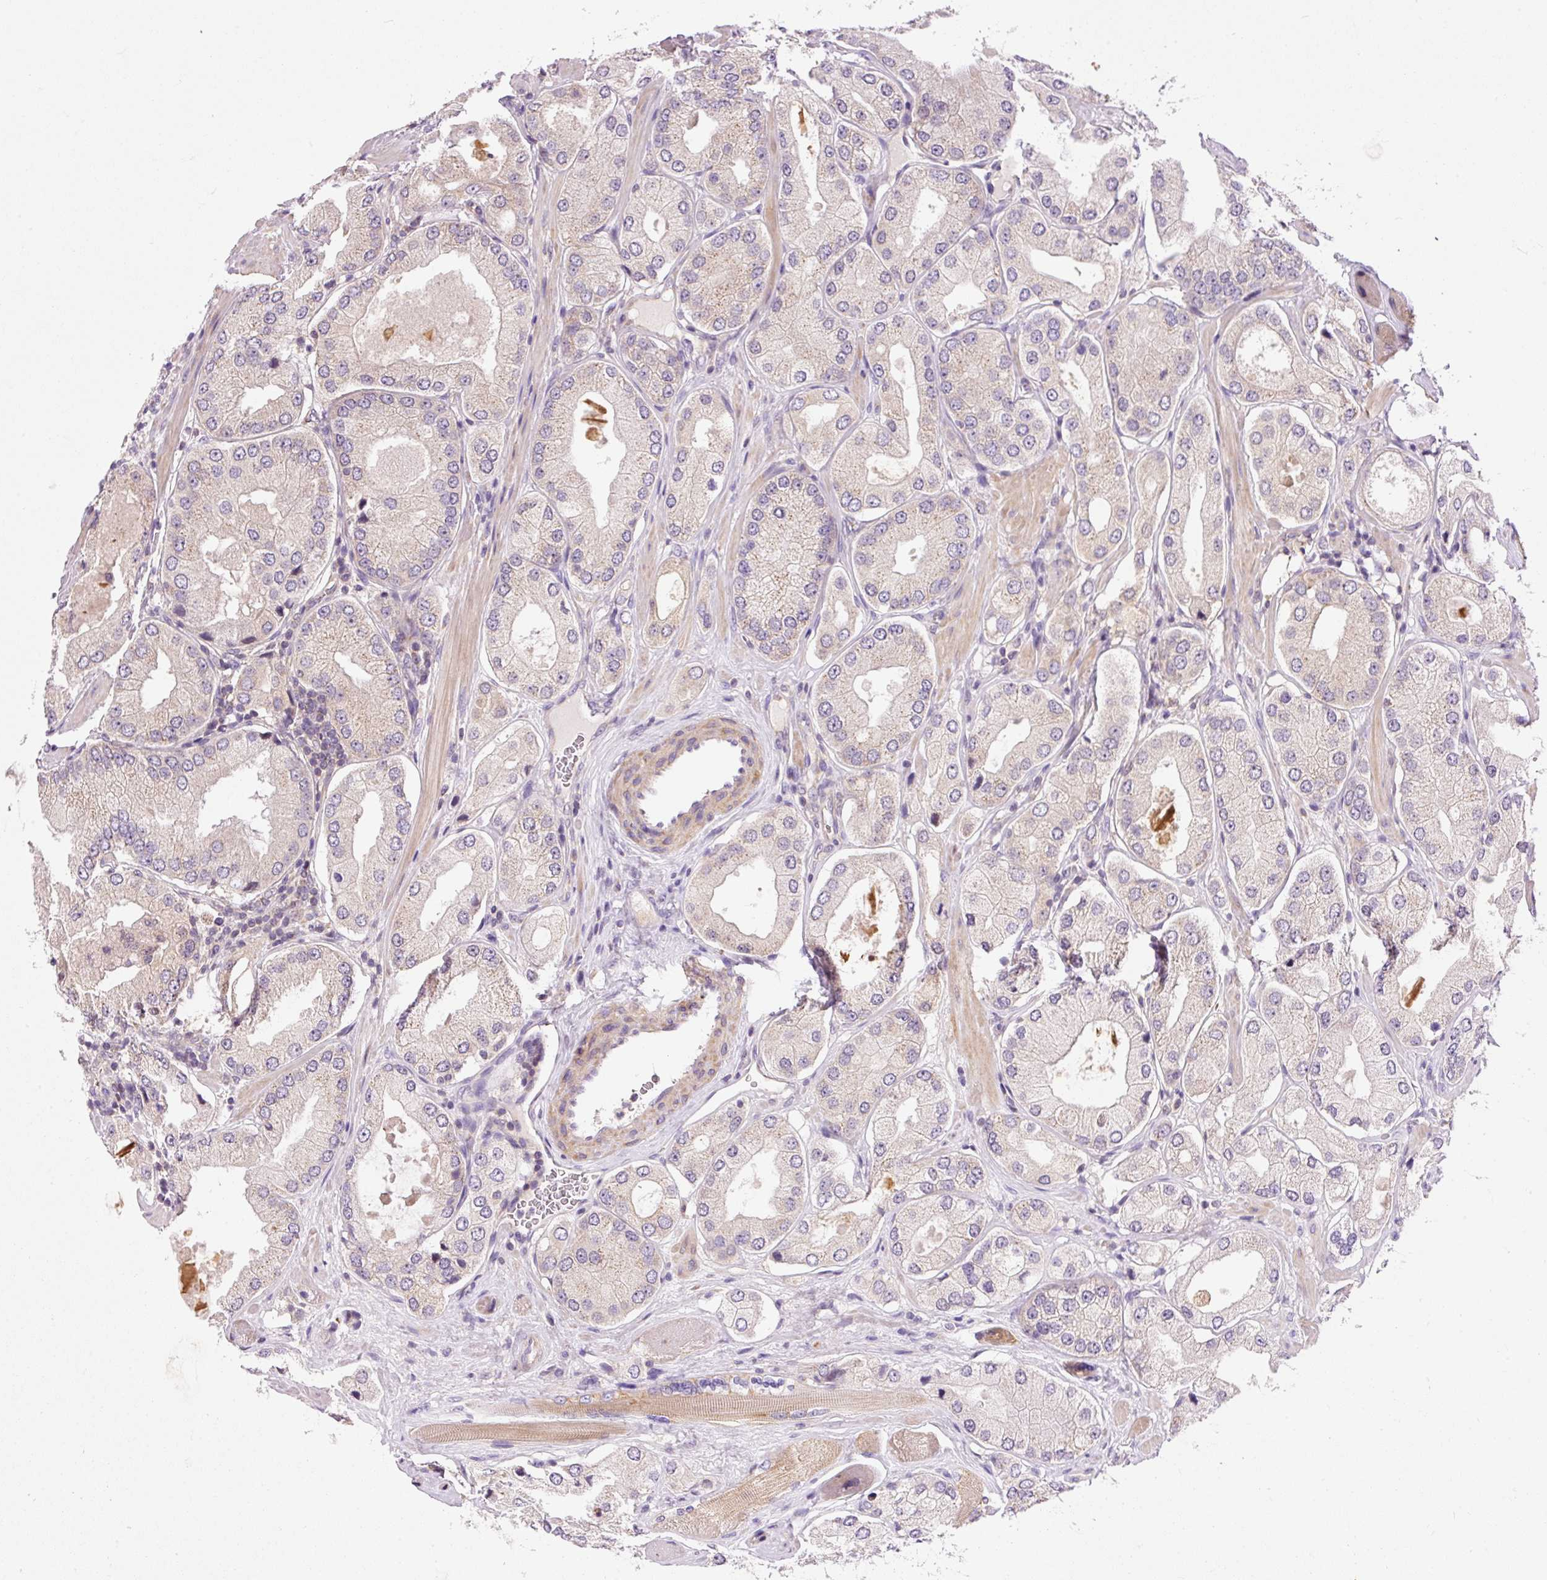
{"staining": {"intensity": "negative", "quantity": "none", "location": "none"}, "tissue": "prostate cancer", "cell_type": "Tumor cells", "image_type": "cancer", "snomed": [{"axis": "morphology", "description": "Adenocarcinoma, Low grade"}, {"axis": "topography", "description": "Prostate"}], "caption": "The image displays no significant staining in tumor cells of adenocarcinoma (low-grade) (prostate).", "gene": "IMMT", "patient": {"sex": "male", "age": 42}}